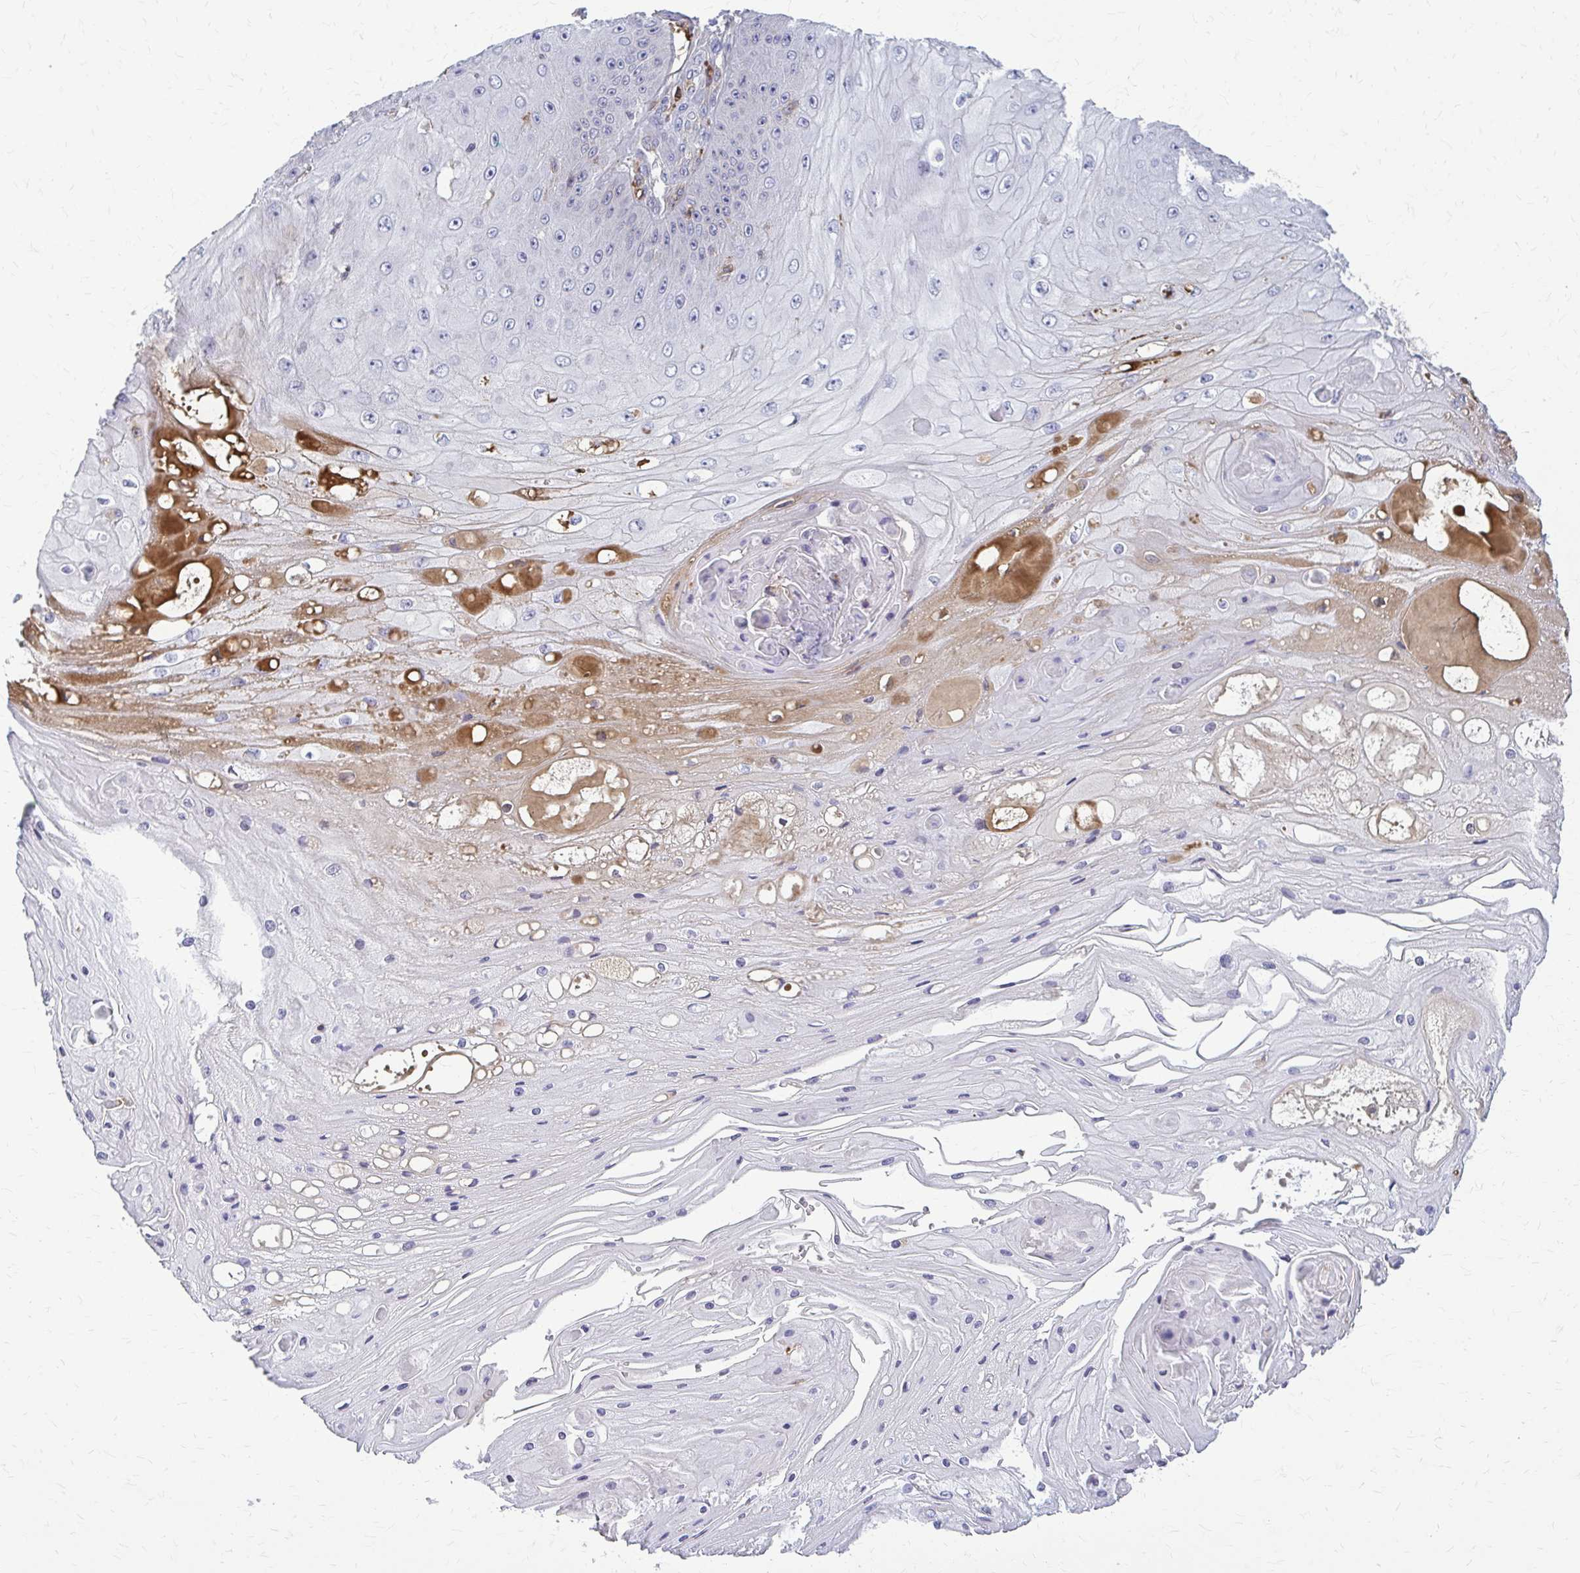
{"staining": {"intensity": "negative", "quantity": "none", "location": "none"}, "tissue": "skin cancer", "cell_type": "Tumor cells", "image_type": "cancer", "snomed": [{"axis": "morphology", "description": "Squamous cell carcinoma, NOS"}, {"axis": "topography", "description": "Skin"}], "caption": "Human skin cancer (squamous cell carcinoma) stained for a protein using immunohistochemistry reveals no expression in tumor cells.", "gene": "MCRIP2", "patient": {"sex": "male", "age": 70}}